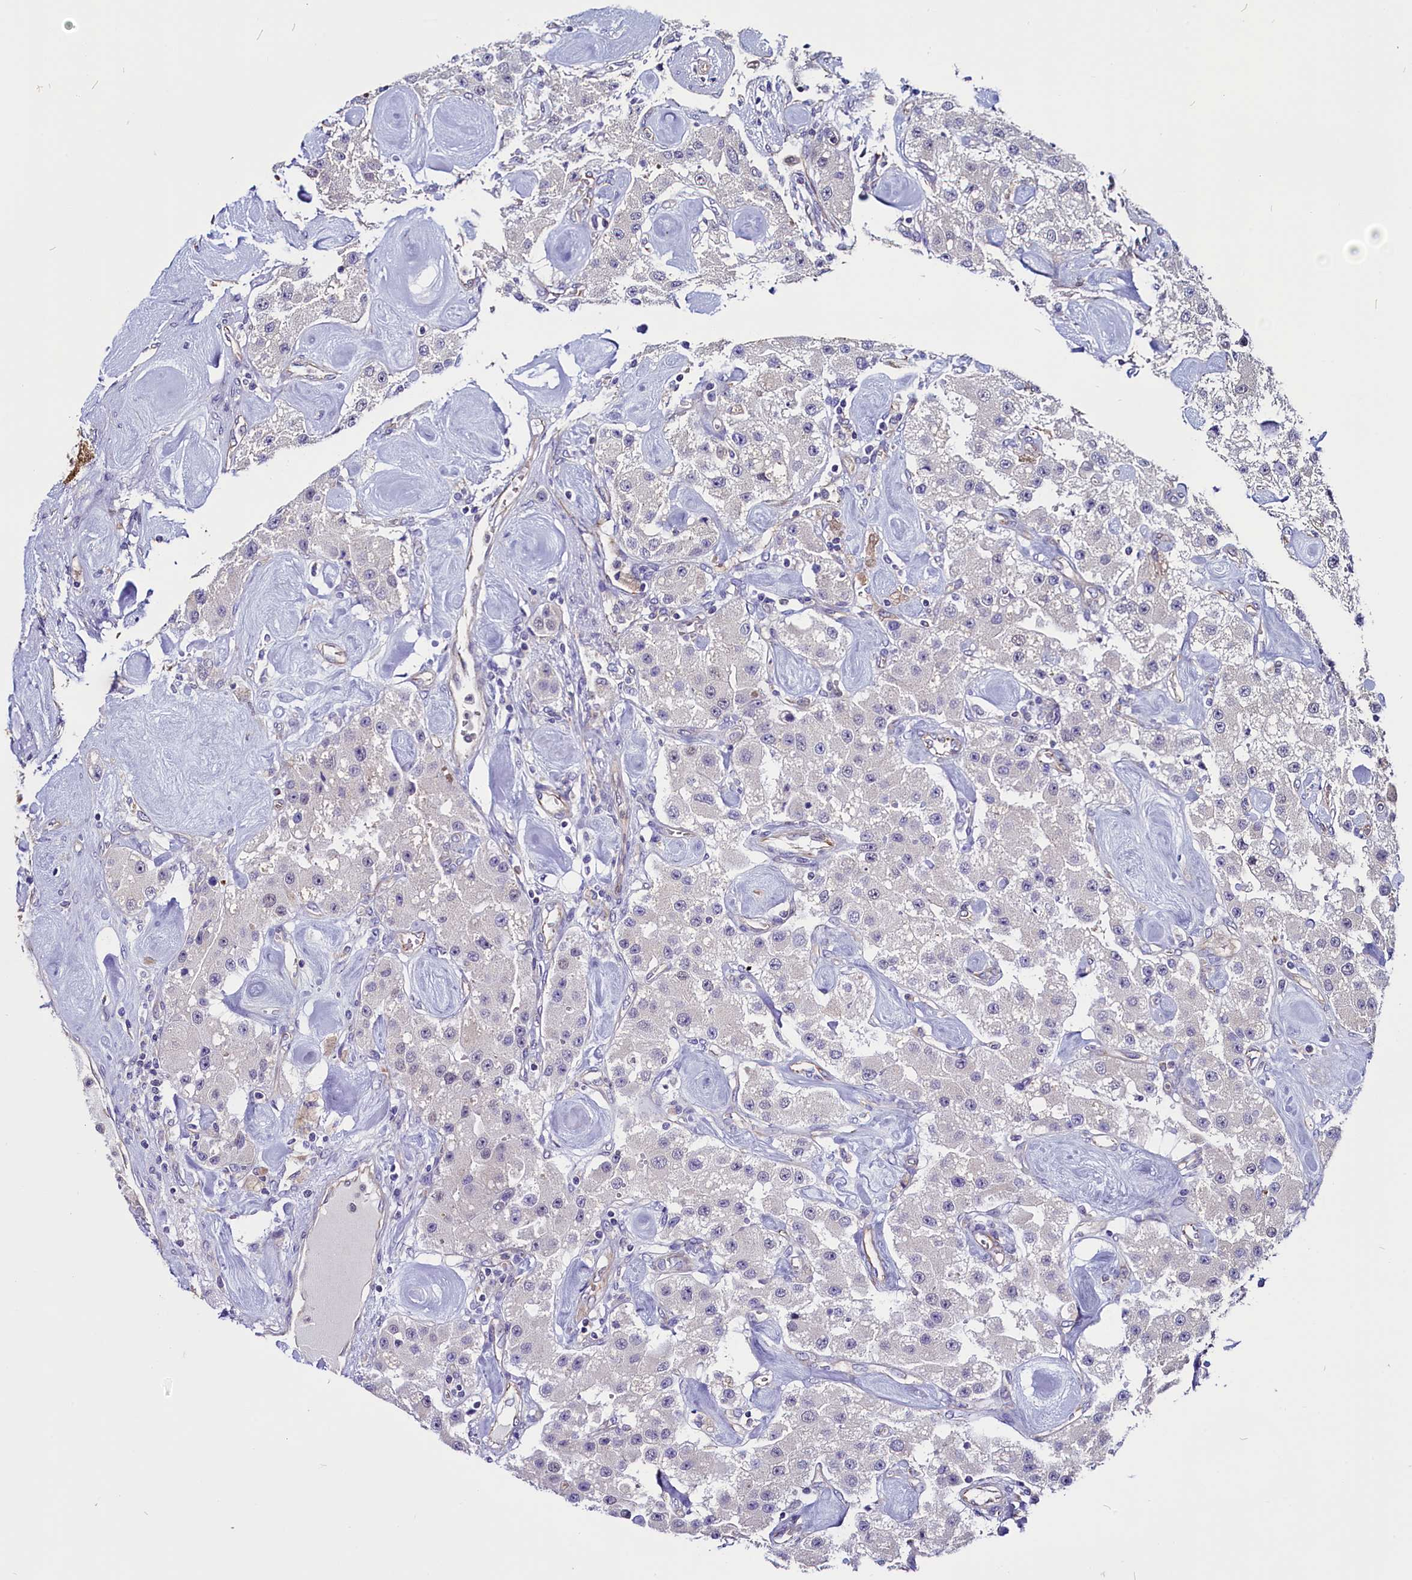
{"staining": {"intensity": "negative", "quantity": "none", "location": "none"}, "tissue": "carcinoid", "cell_type": "Tumor cells", "image_type": "cancer", "snomed": [{"axis": "morphology", "description": "Carcinoid, malignant, NOS"}, {"axis": "topography", "description": "Pancreas"}], "caption": "Immunohistochemistry of carcinoid reveals no staining in tumor cells.", "gene": "PDILT", "patient": {"sex": "male", "age": 41}}